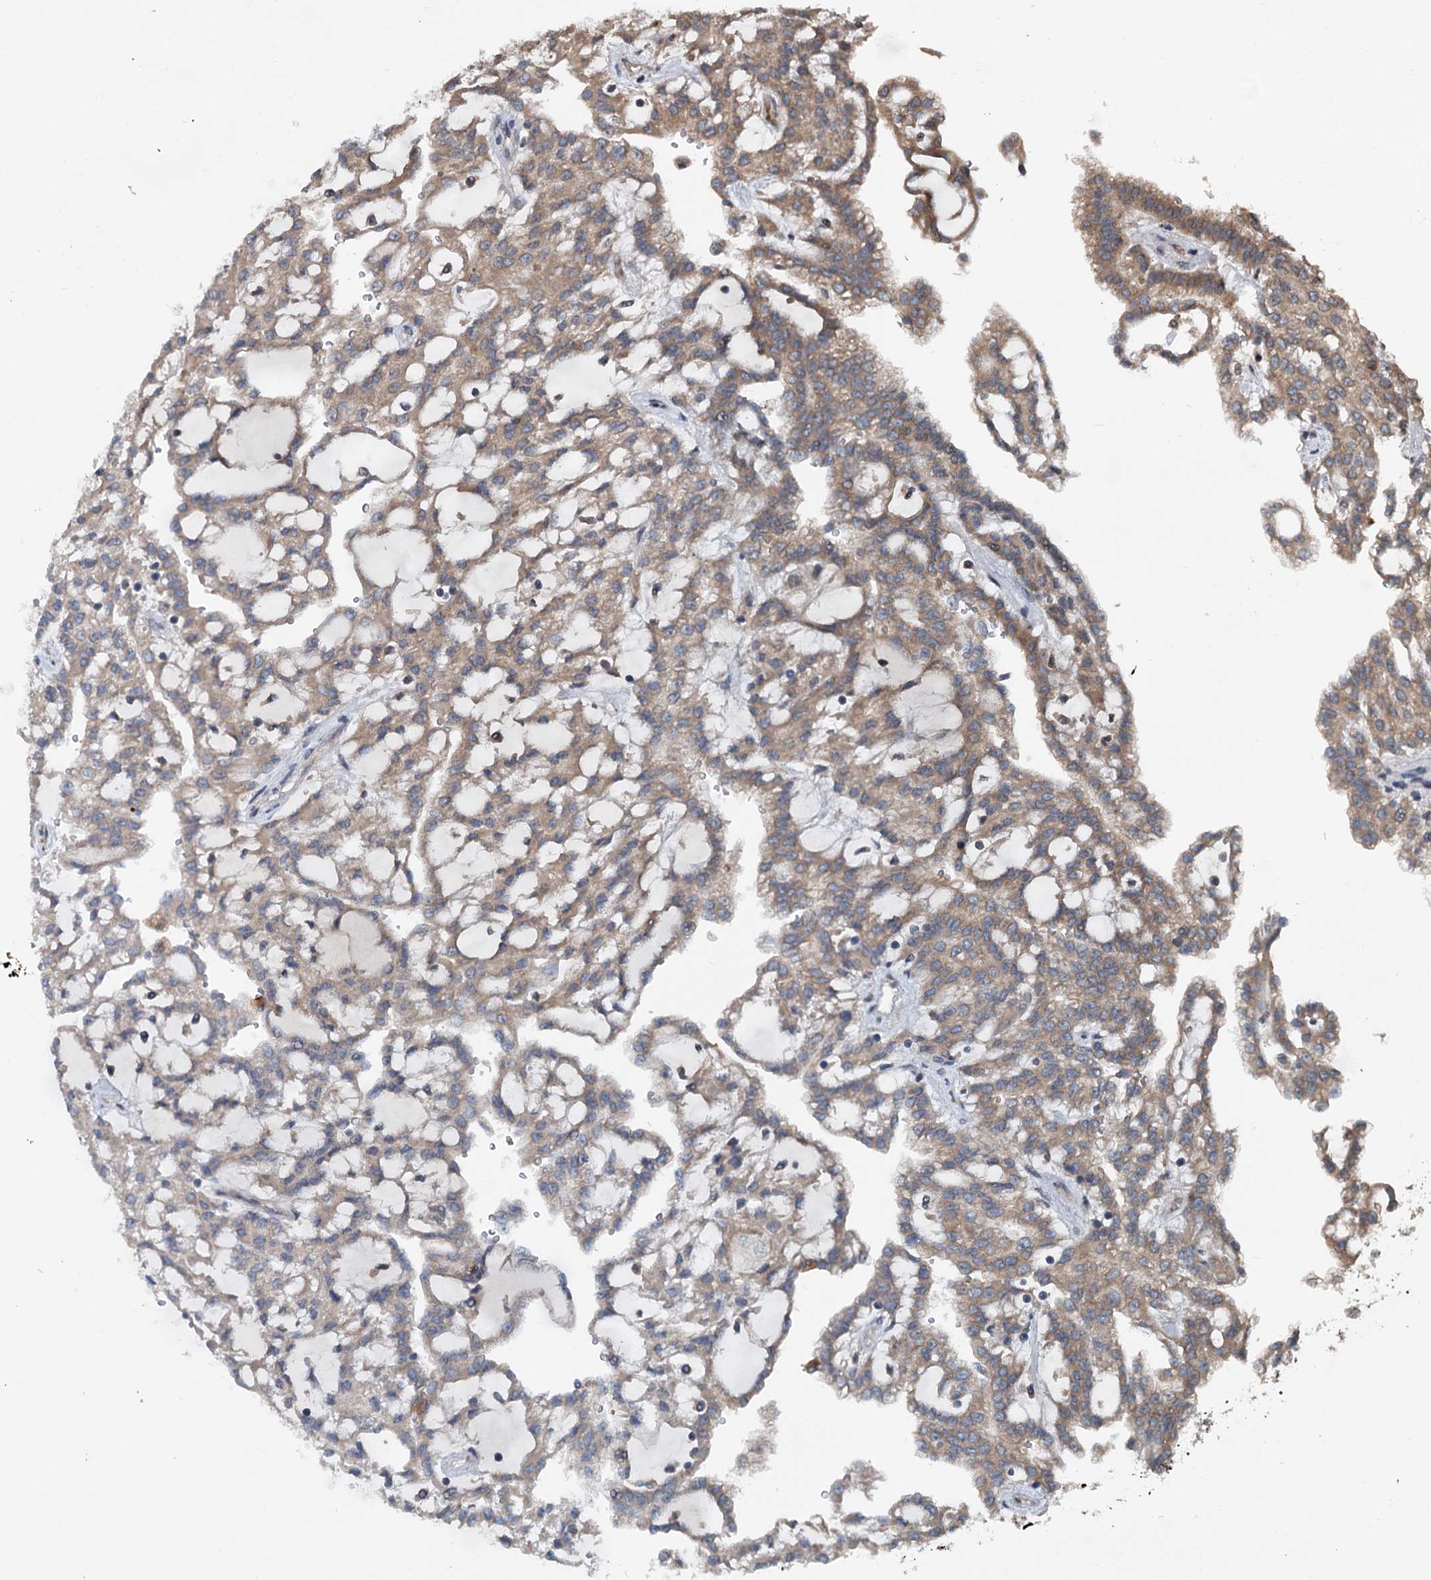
{"staining": {"intensity": "moderate", "quantity": "25%-75%", "location": "cytoplasmic/membranous"}, "tissue": "renal cancer", "cell_type": "Tumor cells", "image_type": "cancer", "snomed": [{"axis": "morphology", "description": "Adenocarcinoma, NOS"}, {"axis": "topography", "description": "Kidney"}], "caption": "Renal adenocarcinoma tissue exhibits moderate cytoplasmic/membranous positivity in about 25%-75% of tumor cells", "gene": "N4BP2L2", "patient": {"sex": "male", "age": 63}}